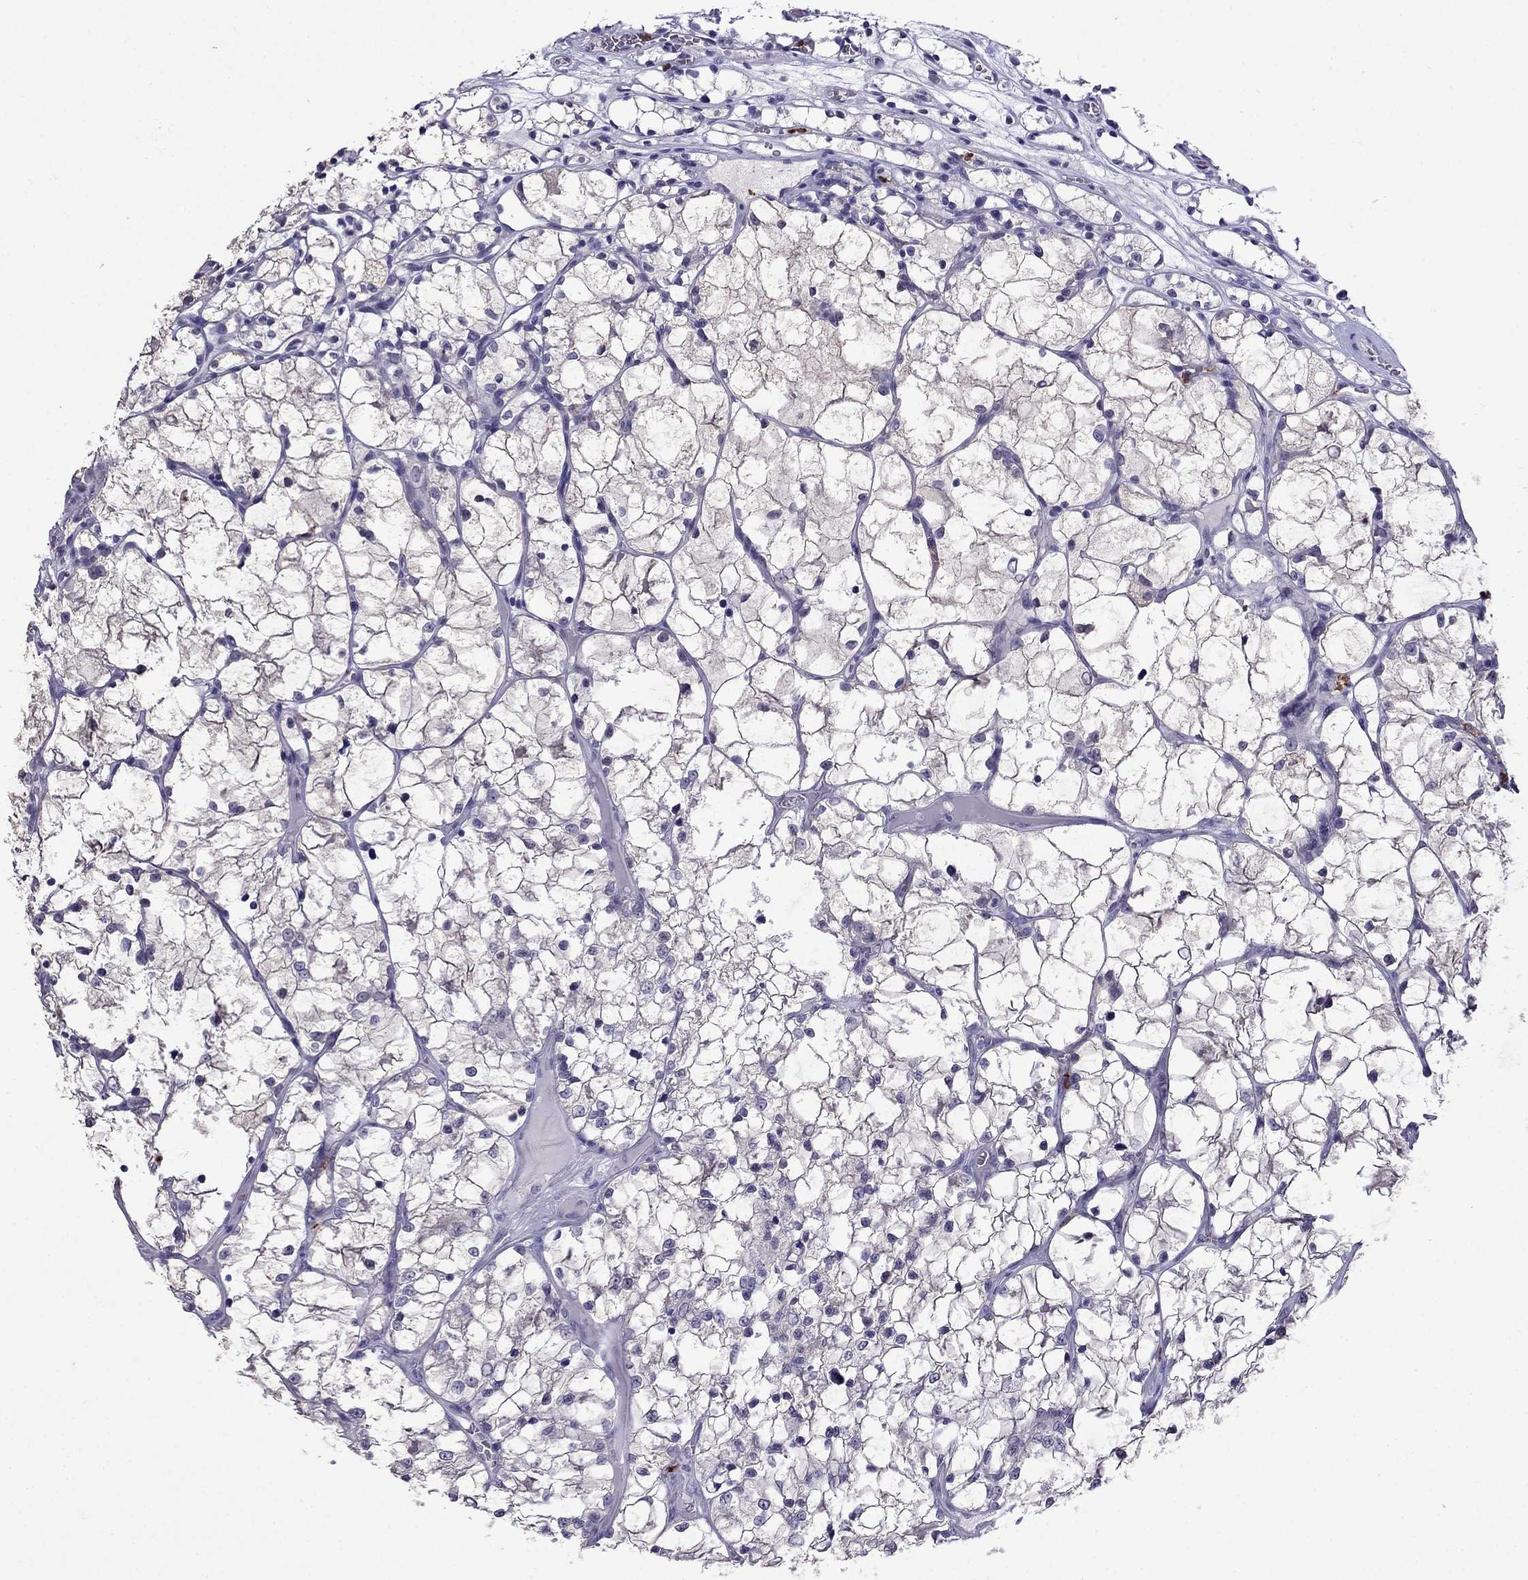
{"staining": {"intensity": "negative", "quantity": "none", "location": "none"}, "tissue": "renal cancer", "cell_type": "Tumor cells", "image_type": "cancer", "snomed": [{"axis": "morphology", "description": "Adenocarcinoma, NOS"}, {"axis": "topography", "description": "Kidney"}], "caption": "The immunohistochemistry photomicrograph has no significant expression in tumor cells of renal cancer (adenocarcinoma) tissue. (DAB (3,3'-diaminobenzidine) immunohistochemistry with hematoxylin counter stain).", "gene": "OLFM4", "patient": {"sex": "female", "age": 69}}